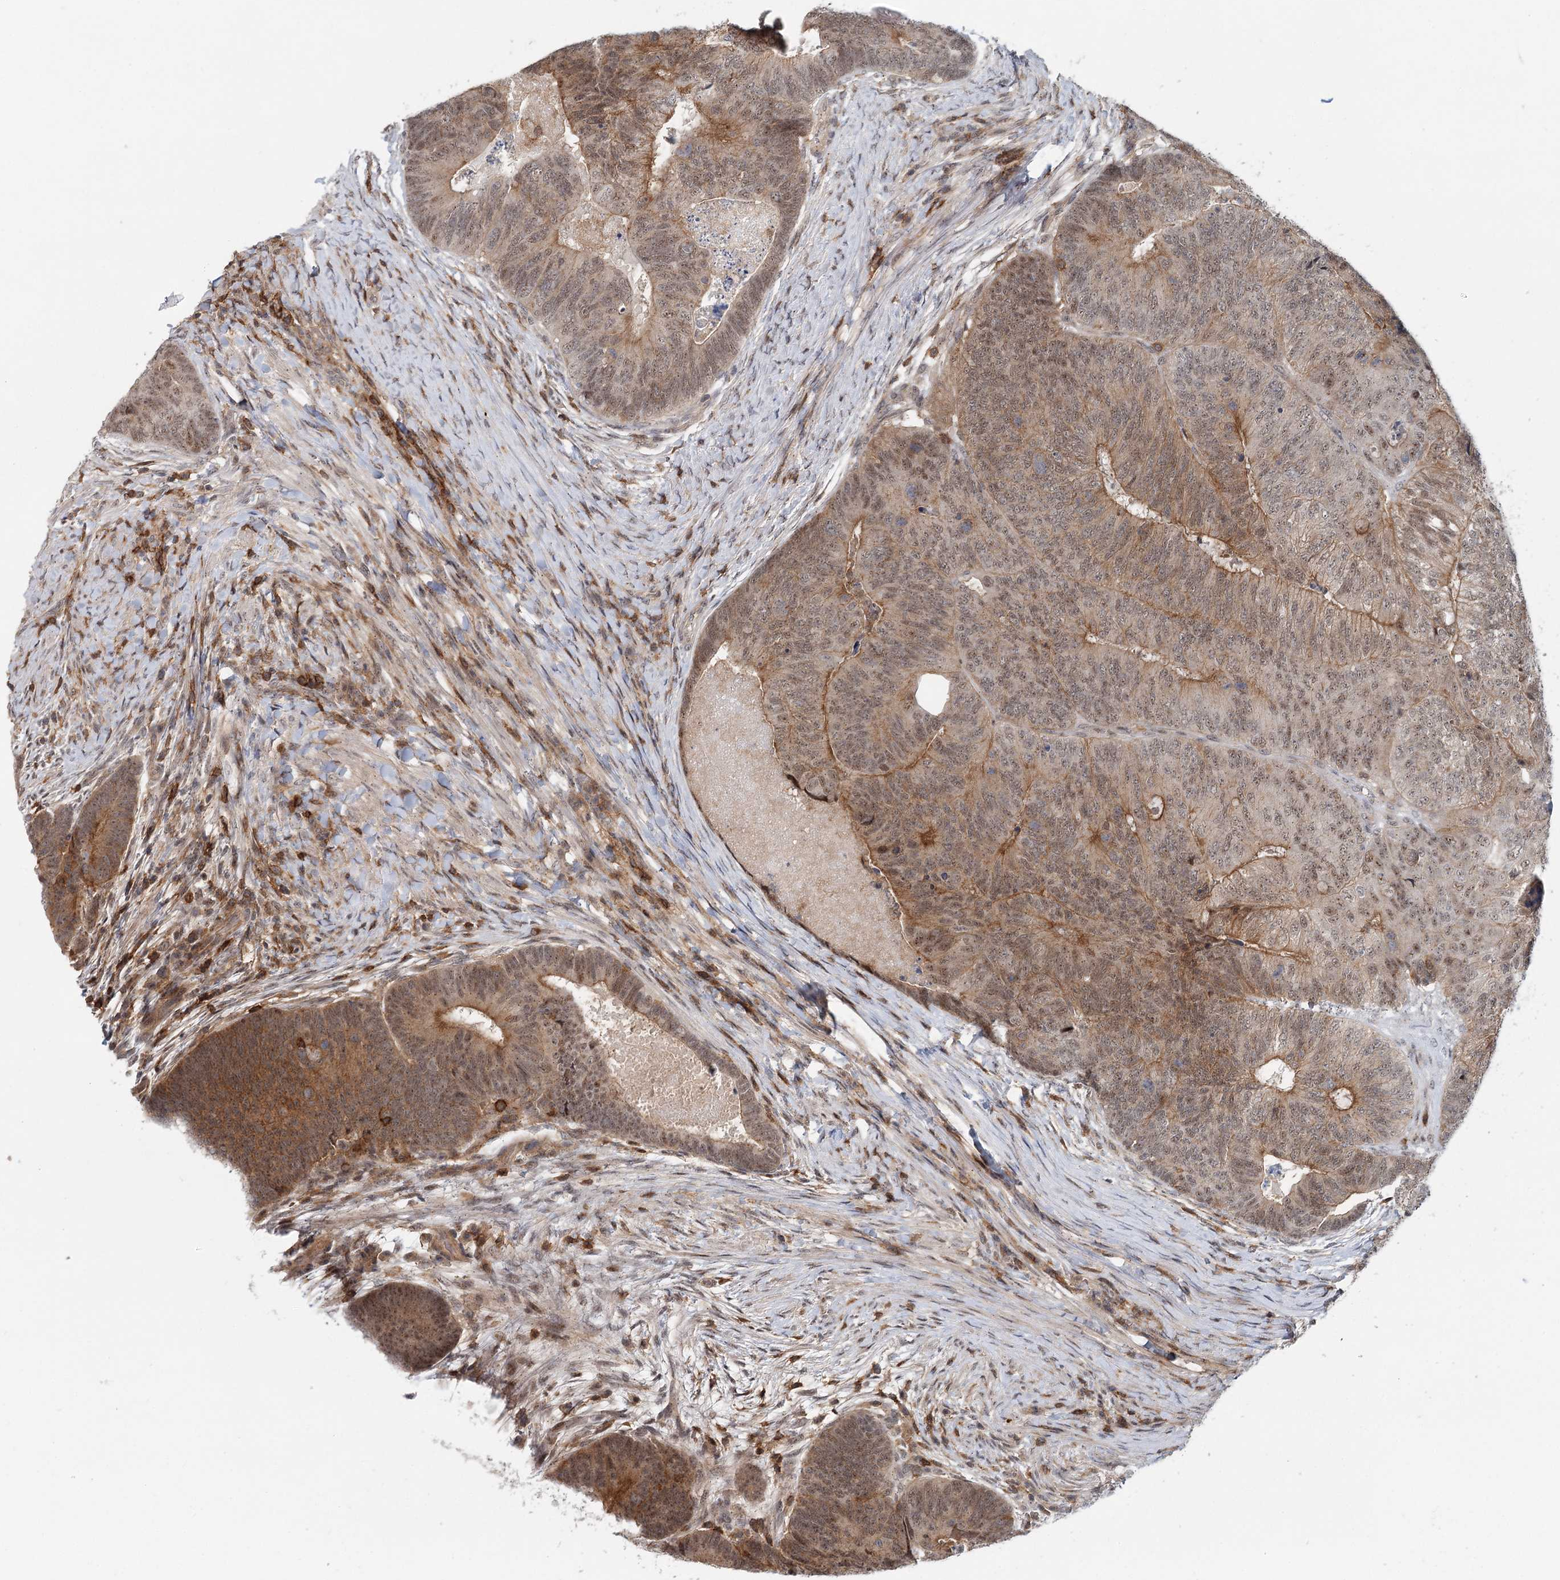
{"staining": {"intensity": "weak", "quantity": ">75%", "location": "cytoplasmic/membranous,nuclear"}, "tissue": "colorectal cancer", "cell_type": "Tumor cells", "image_type": "cancer", "snomed": [{"axis": "morphology", "description": "Adenocarcinoma, NOS"}, {"axis": "topography", "description": "Colon"}], "caption": "Colorectal adenocarcinoma stained with a protein marker demonstrates weak staining in tumor cells.", "gene": "CDC42SE2", "patient": {"sex": "female", "age": 67}}